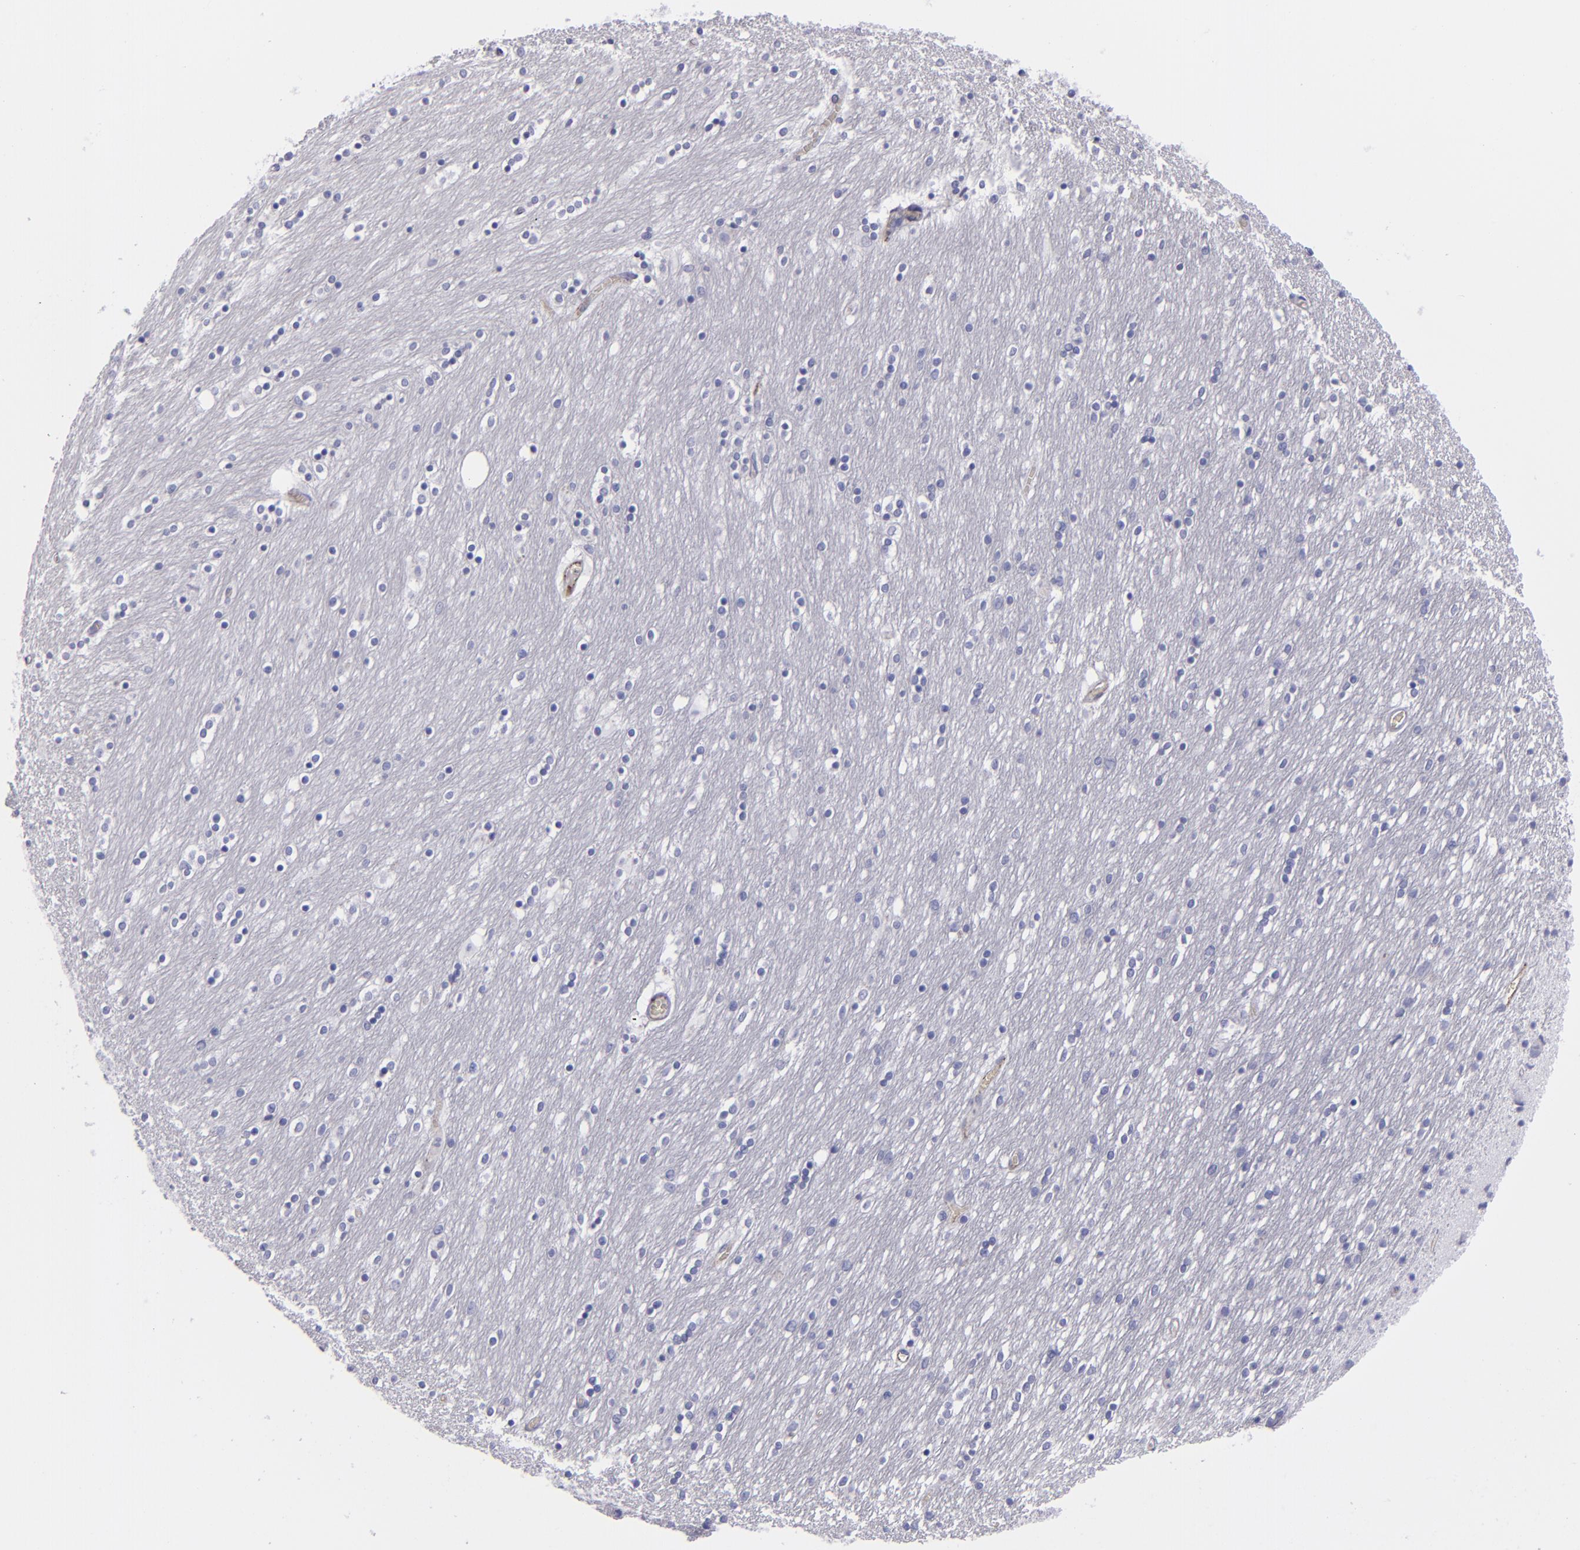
{"staining": {"intensity": "negative", "quantity": "none", "location": "none"}, "tissue": "caudate", "cell_type": "Glial cells", "image_type": "normal", "snomed": [{"axis": "morphology", "description": "Normal tissue, NOS"}, {"axis": "topography", "description": "Lateral ventricle wall"}], "caption": "Glial cells are negative for protein expression in normal human caudate. (Brightfield microscopy of DAB immunohistochemistry at high magnification).", "gene": "CD27", "patient": {"sex": "female", "age": 54}}